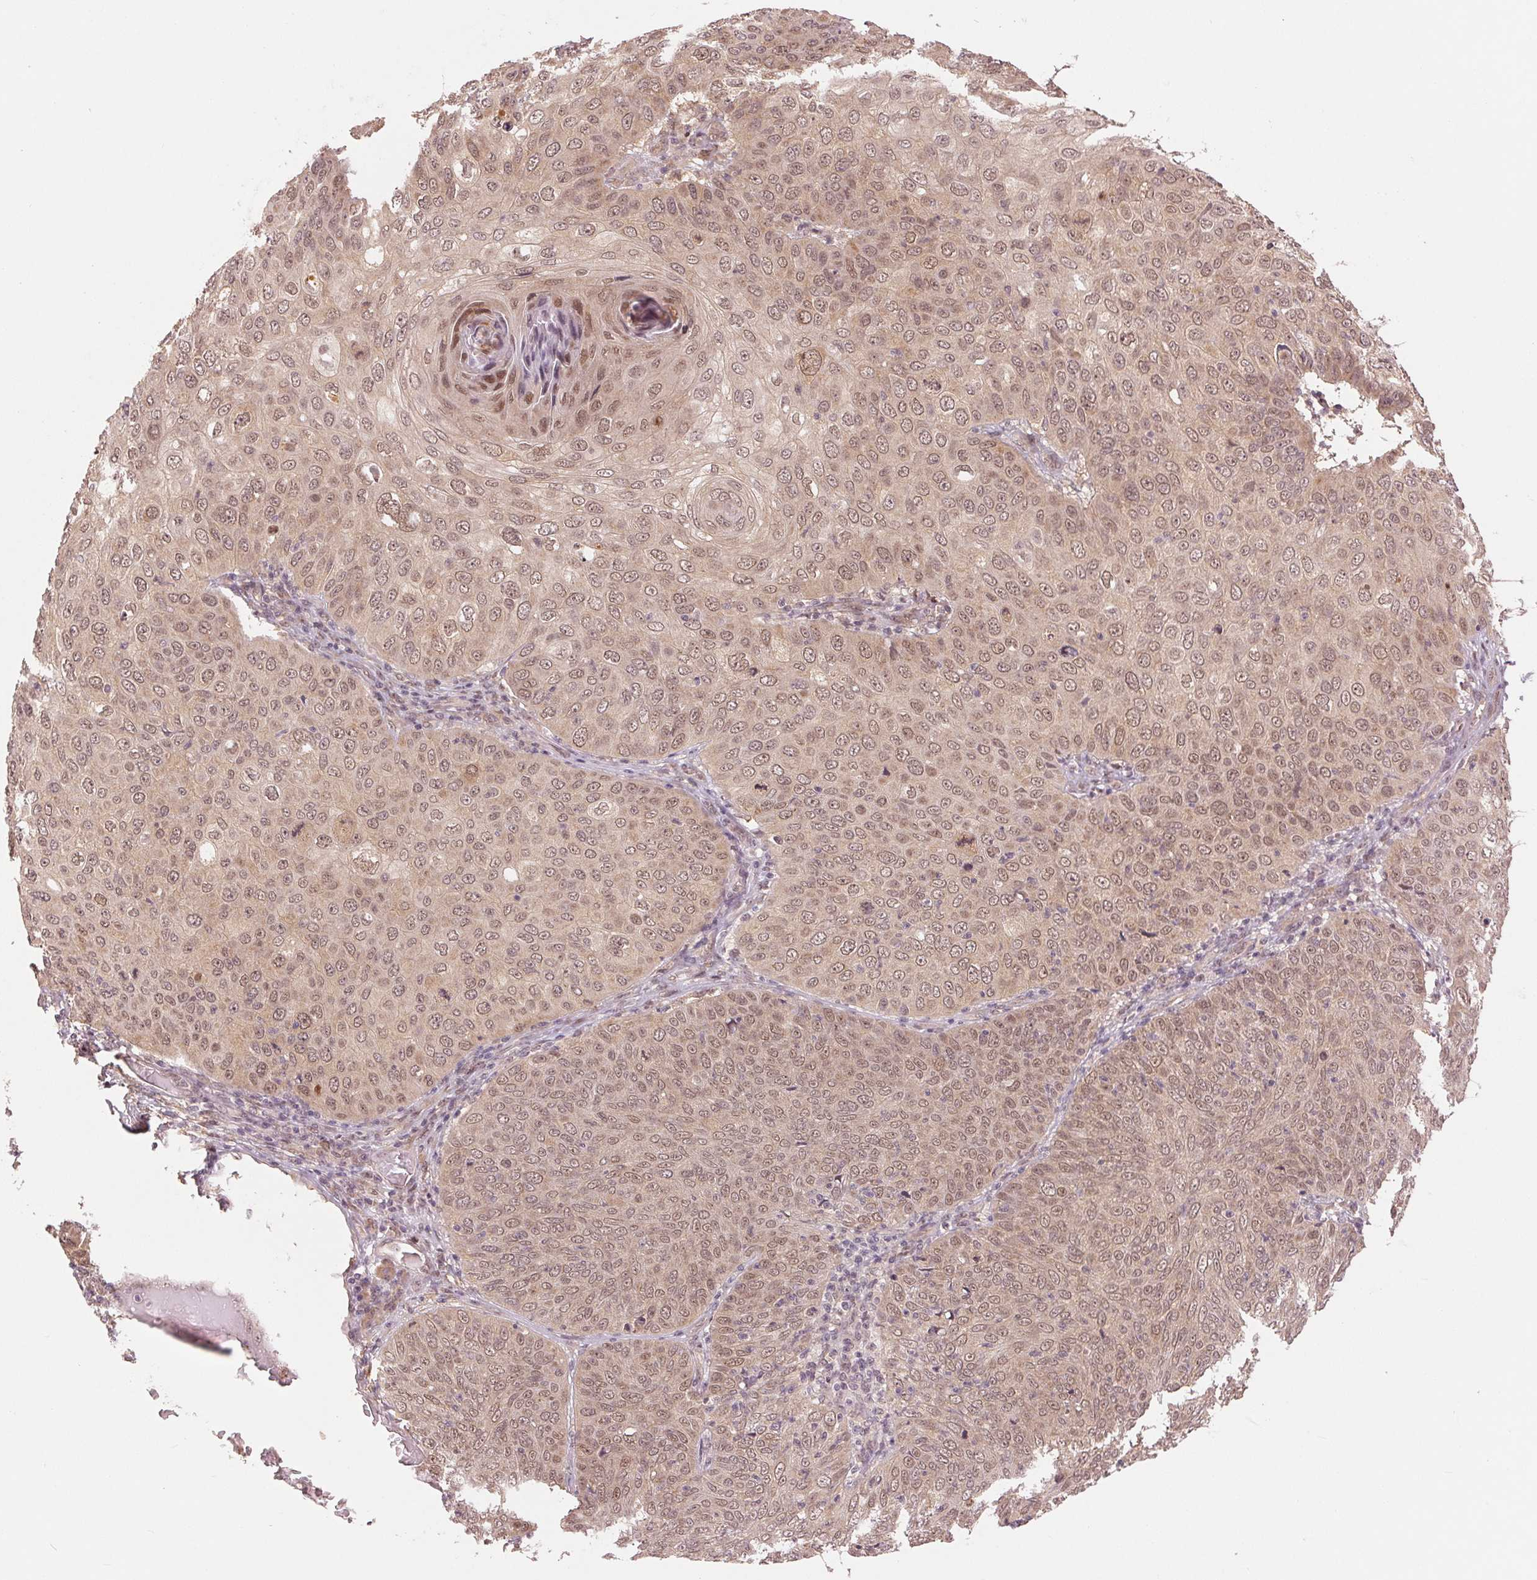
{"staining": {"intensity": "moderate", "quantity": ">75%", "location": "nuclear"}, "tissue": "skin cancer", "cell_type": "Tumor cells", "image_type": "cancer", "snomed": [{"axis": "morphology", "description": "Squamous cell carcinoma, NOS"}, {"axis": "topography", "description": "Skin"}], "caption": "Squamous cell carcinoma (skin) stained with IHC displays moderate nuclear expression in approximately >75% of tumor cells.", "gene": "ERI3", "patient": {"sex": "male", "age": 87}}